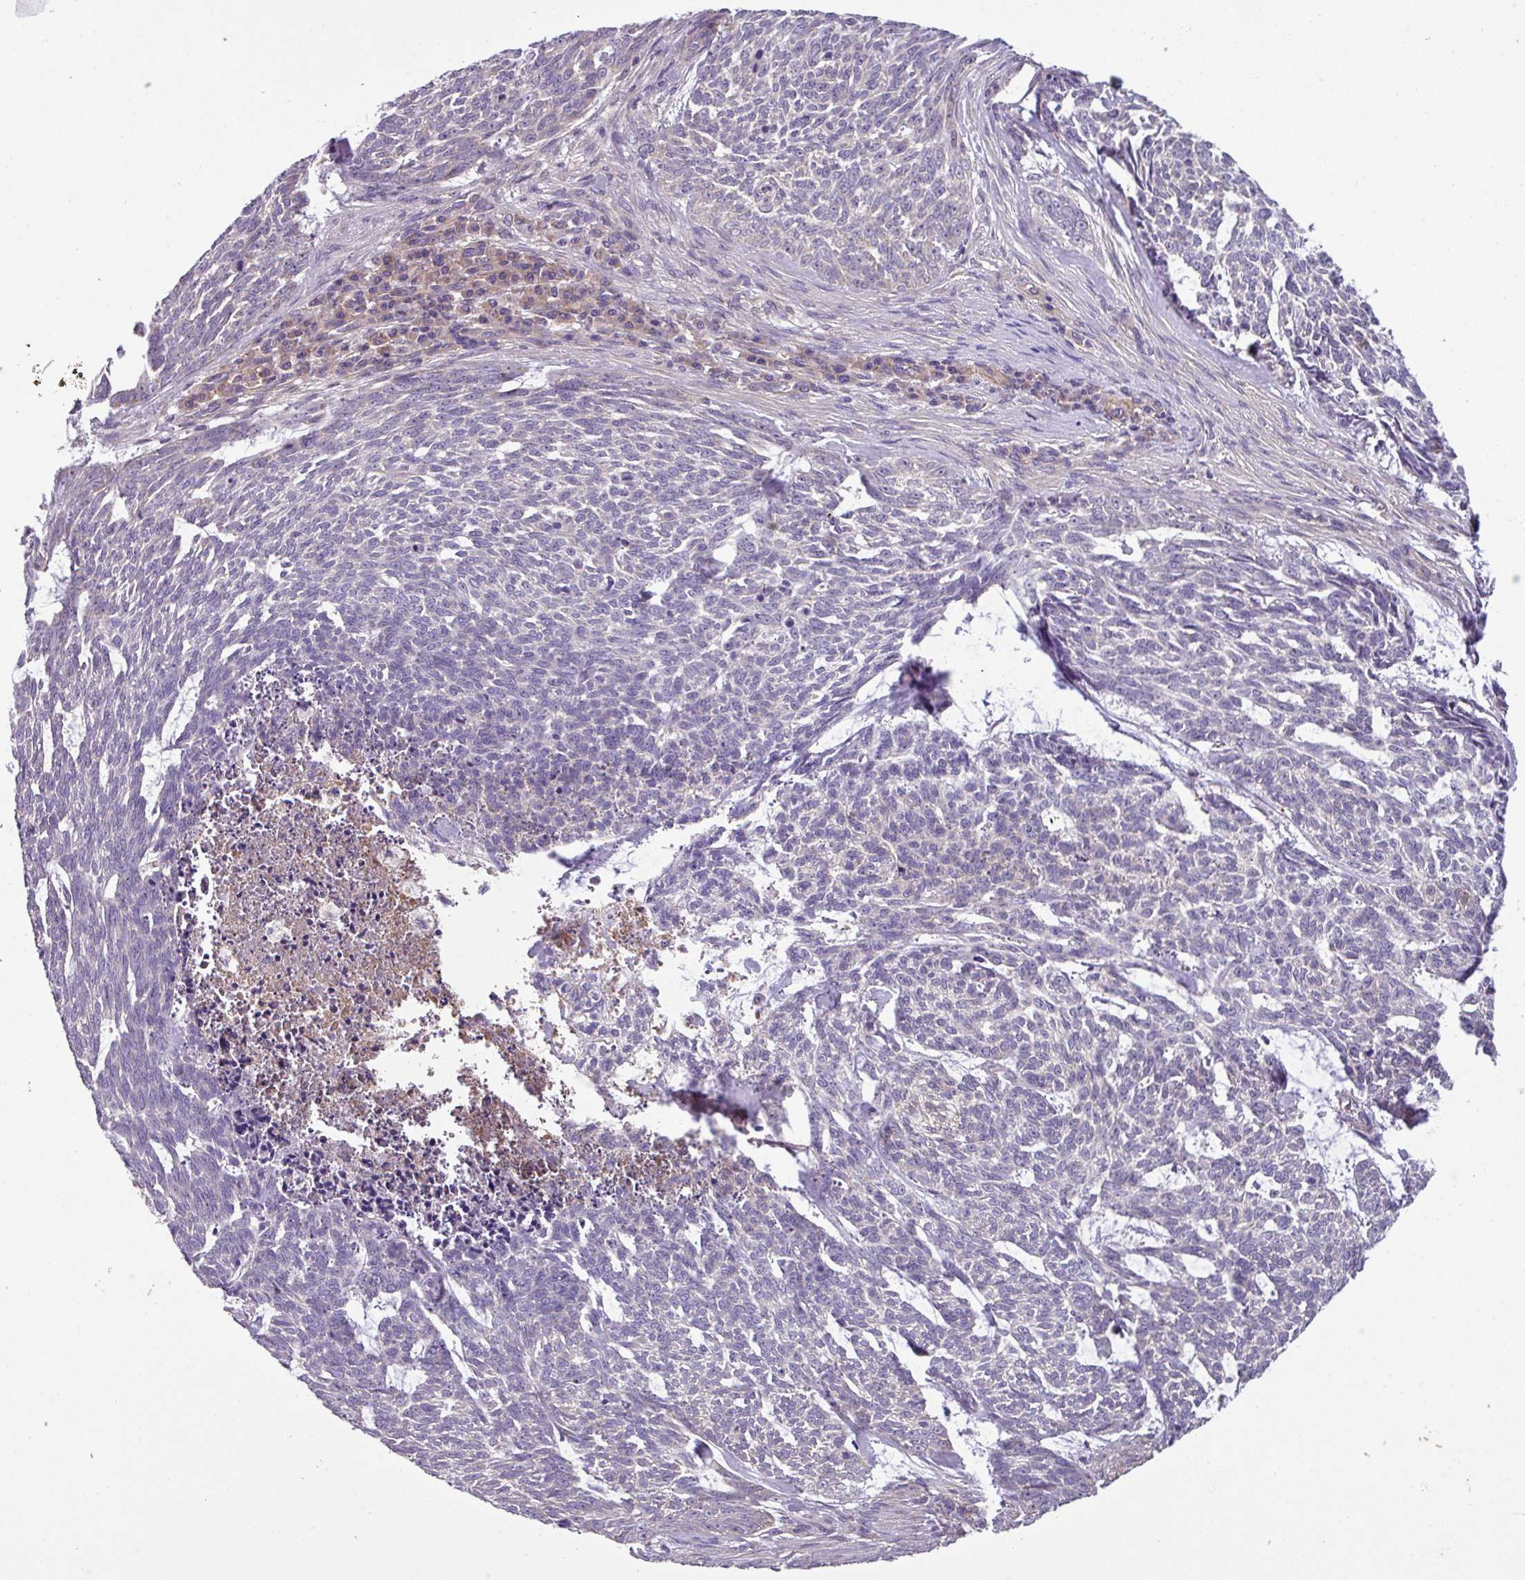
{"staining": {"intensity": "negative", "quantity": "none", "location": "none"}, "tissue": "skin cancer", "cell_type": "Tumor cells", "image_type": "cancer", "snomed": [{"axis": "morphology", "description": "Basal cell carcinoma"}, {"axis": "topography", "description": "Skin"}], "caption": "The histopathology image reveals no staining of tumor cells in basal cell carcinoma (skin).", "gene": "SLC23A2", "patient": {"sex": "female", "age": 93}}